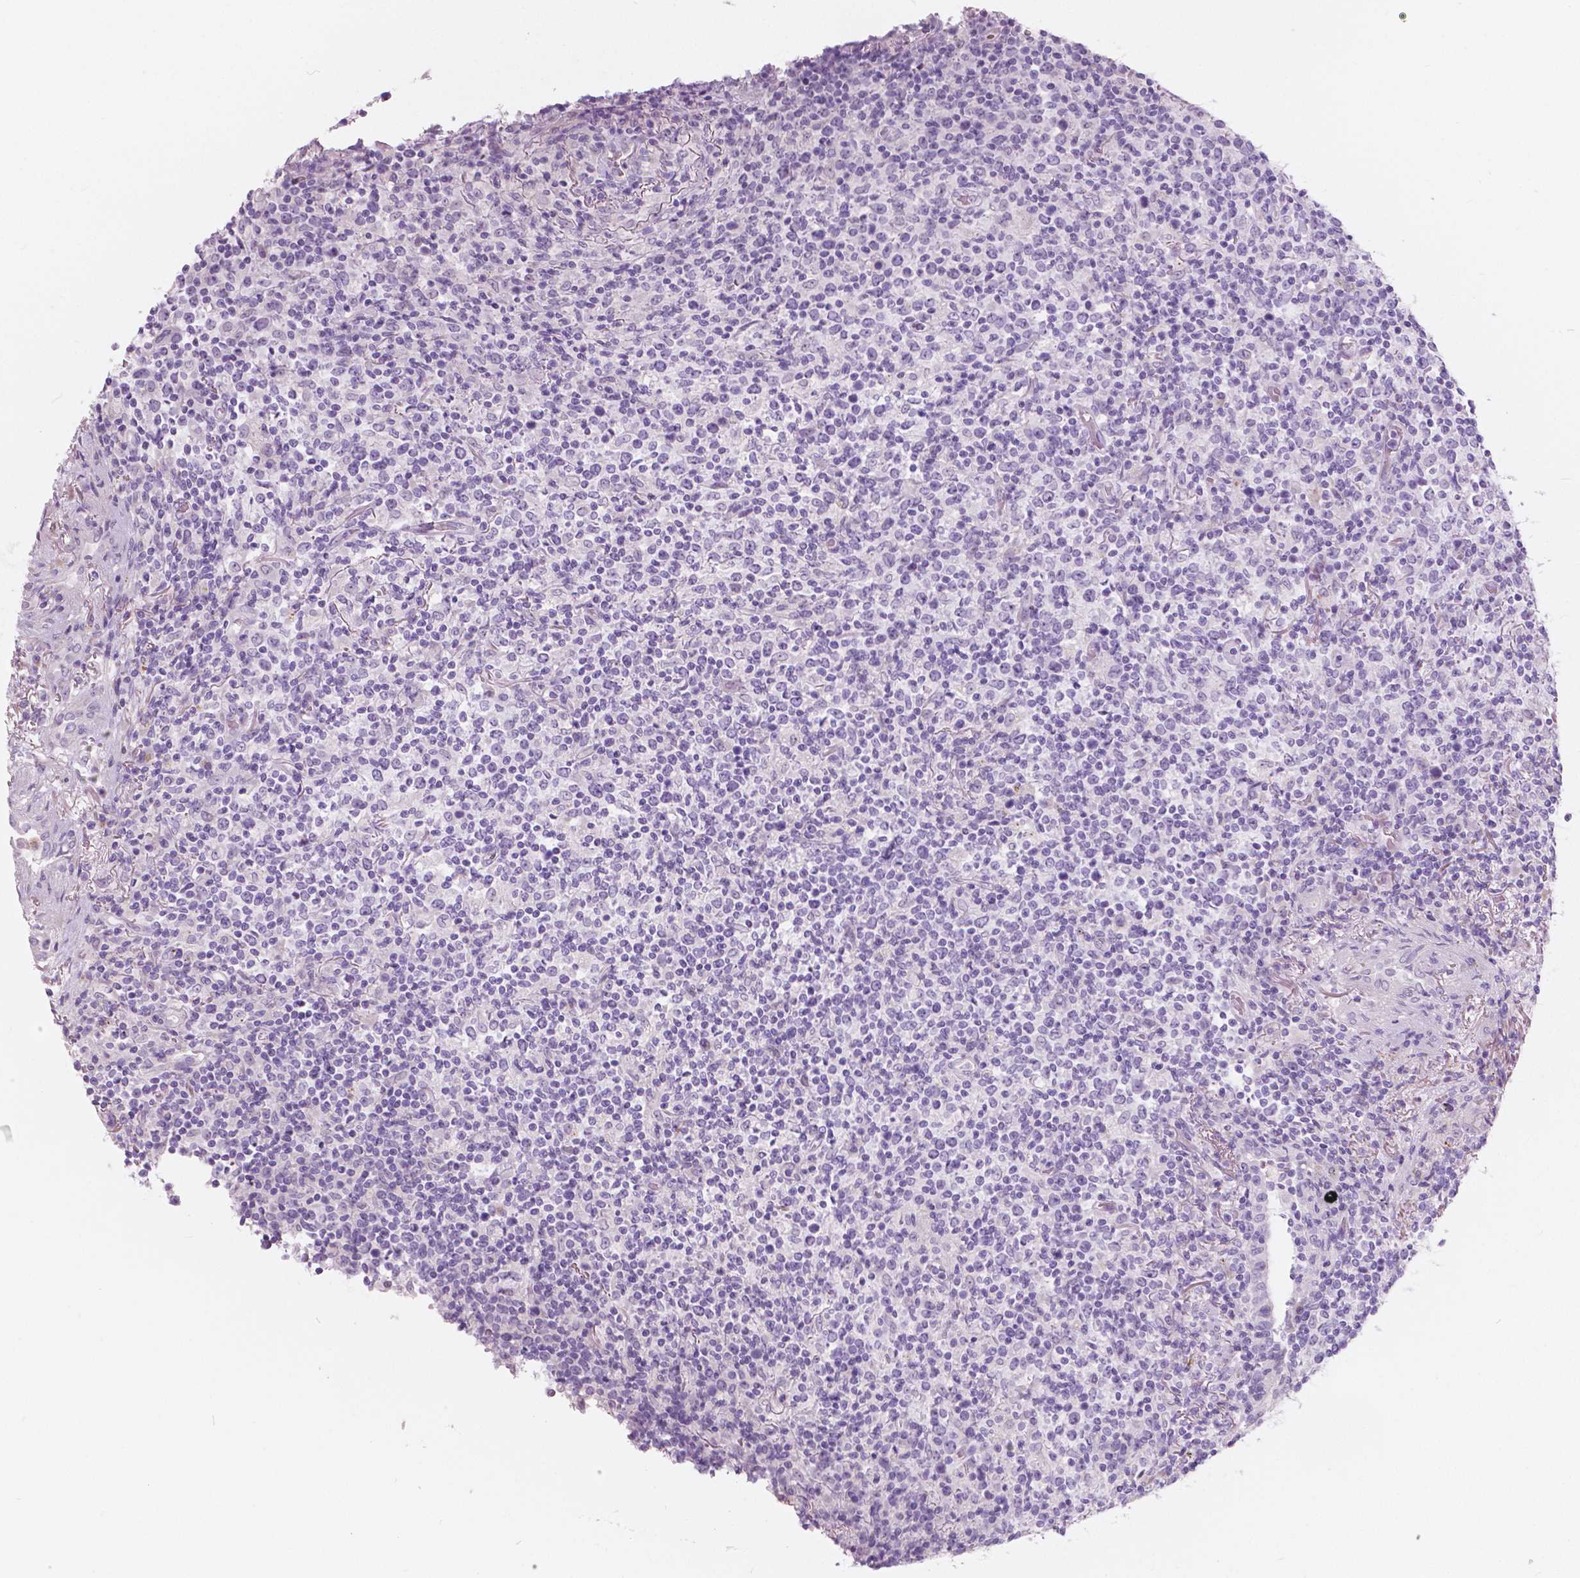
{"staining": {"intensity": "negative", "quantity": "none", "location": "none"}, "tissue": "lymphoma", "cell_type": "Tumor cells", "image_type": "cancer", "snomed": [{"axis": "morphology", "description": "Malignant lymphoma, non-Hodgkin's type, High grade"}, {"axis": "topography", "description": "Lung"}], "caption": "Tumor cells show no significant protein positivity in high-grade malignant lymphoma, non-Hodgkin's type. The staining is performed using DAB brown chromogen with nuclei counter-stained in using hematoxylin.", "gene": "A4GNT", "patient": {"sex": "male", "age": 79}}